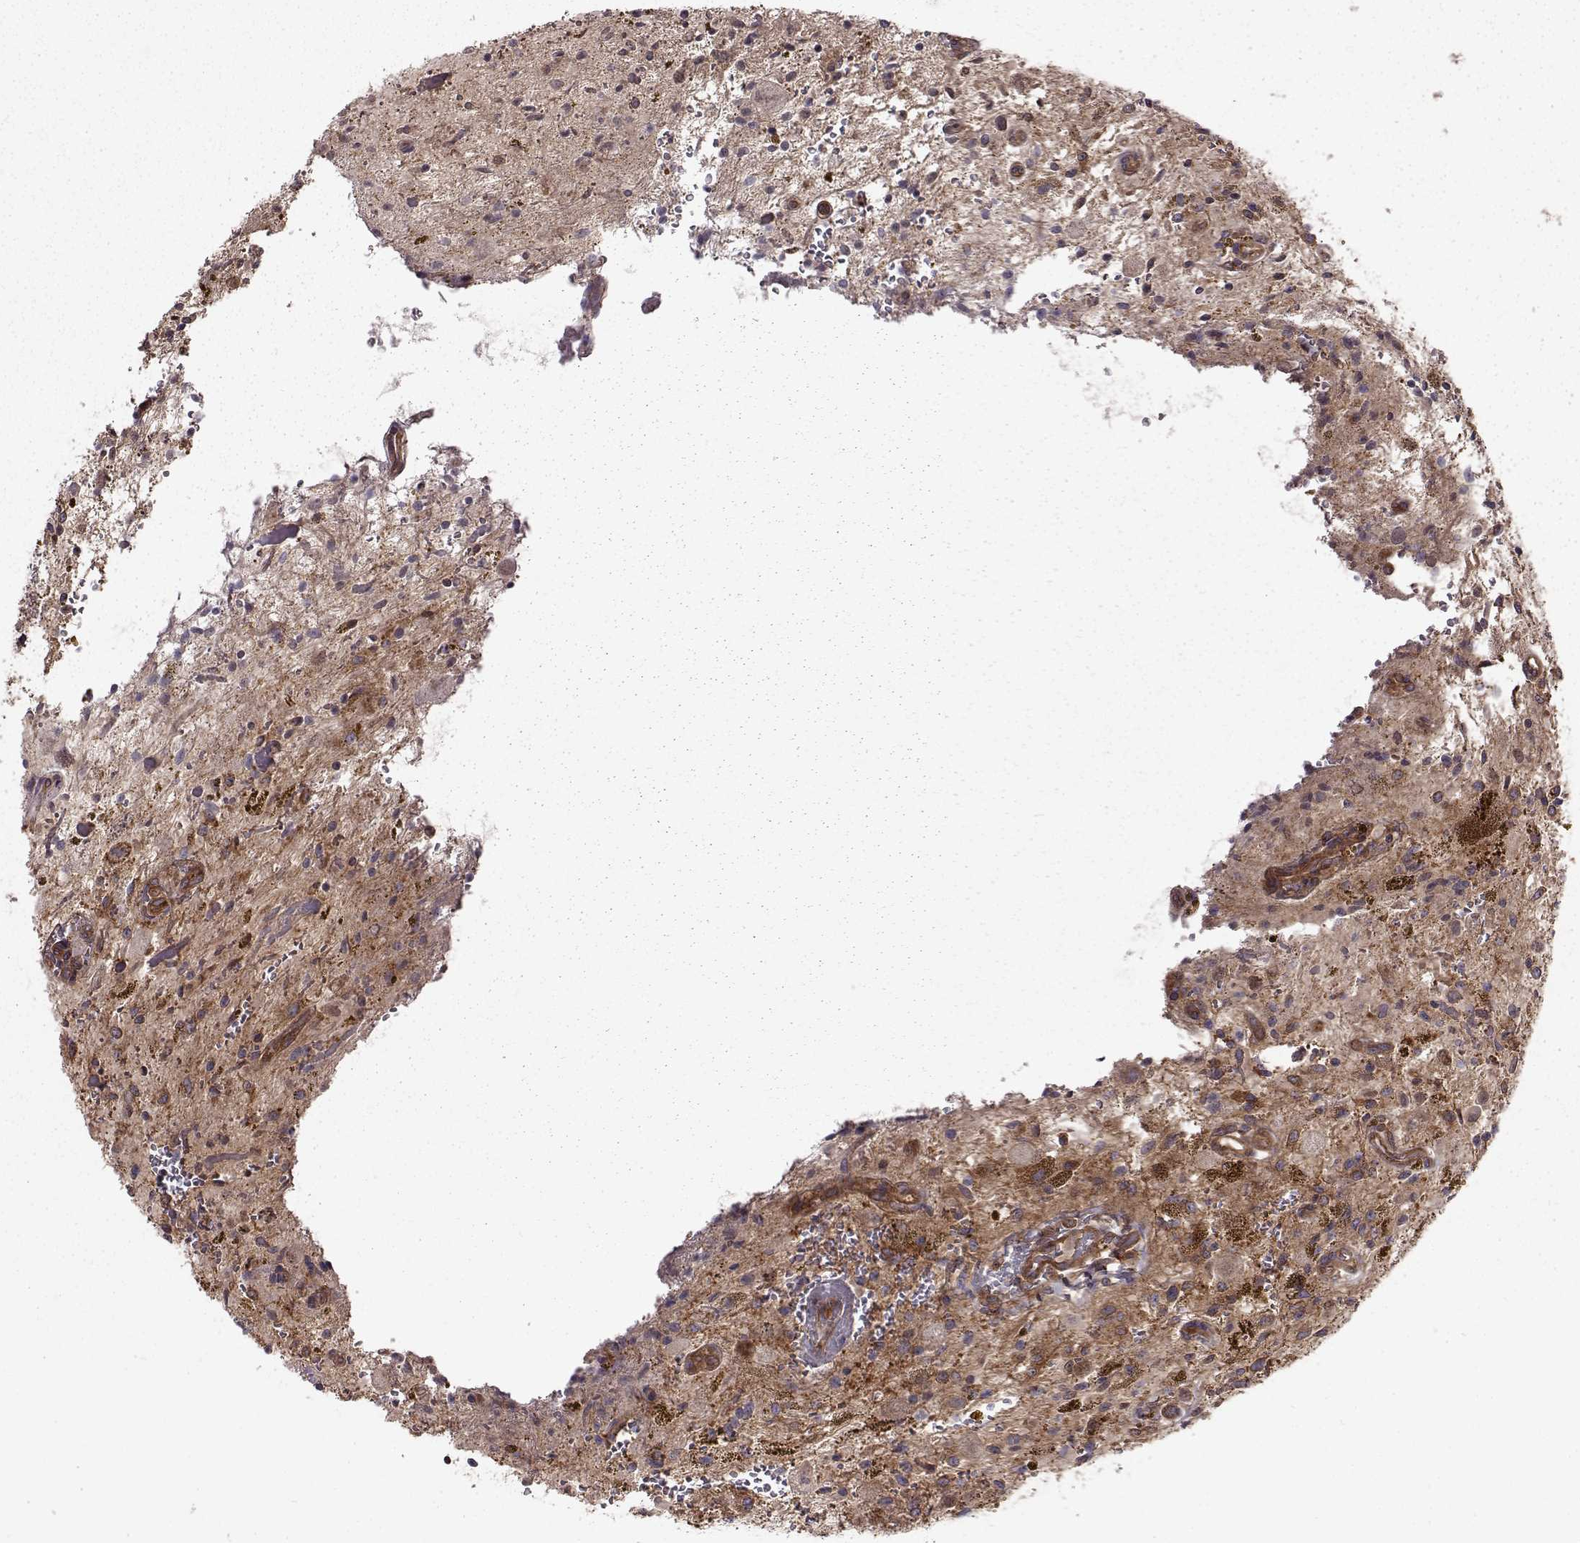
{"staining": {"intensity": "negative", "quantity": "none", "location": "none"}, "tissue": "glioma", "cell_type": "Tumor cells", "image_type": "cancer", "snomed": [{"axis": "morphology", "description": "Glioma, malignant, Low grade"}, {"axis": "topography", "description": "Cerebellum"}], "caption": "This is an immunohistochemistry (IHC) image of glioma. There is no expression in tumor cells.", "gene": "RABGAP1", "patient": {"sex": "female", "age": 14}}